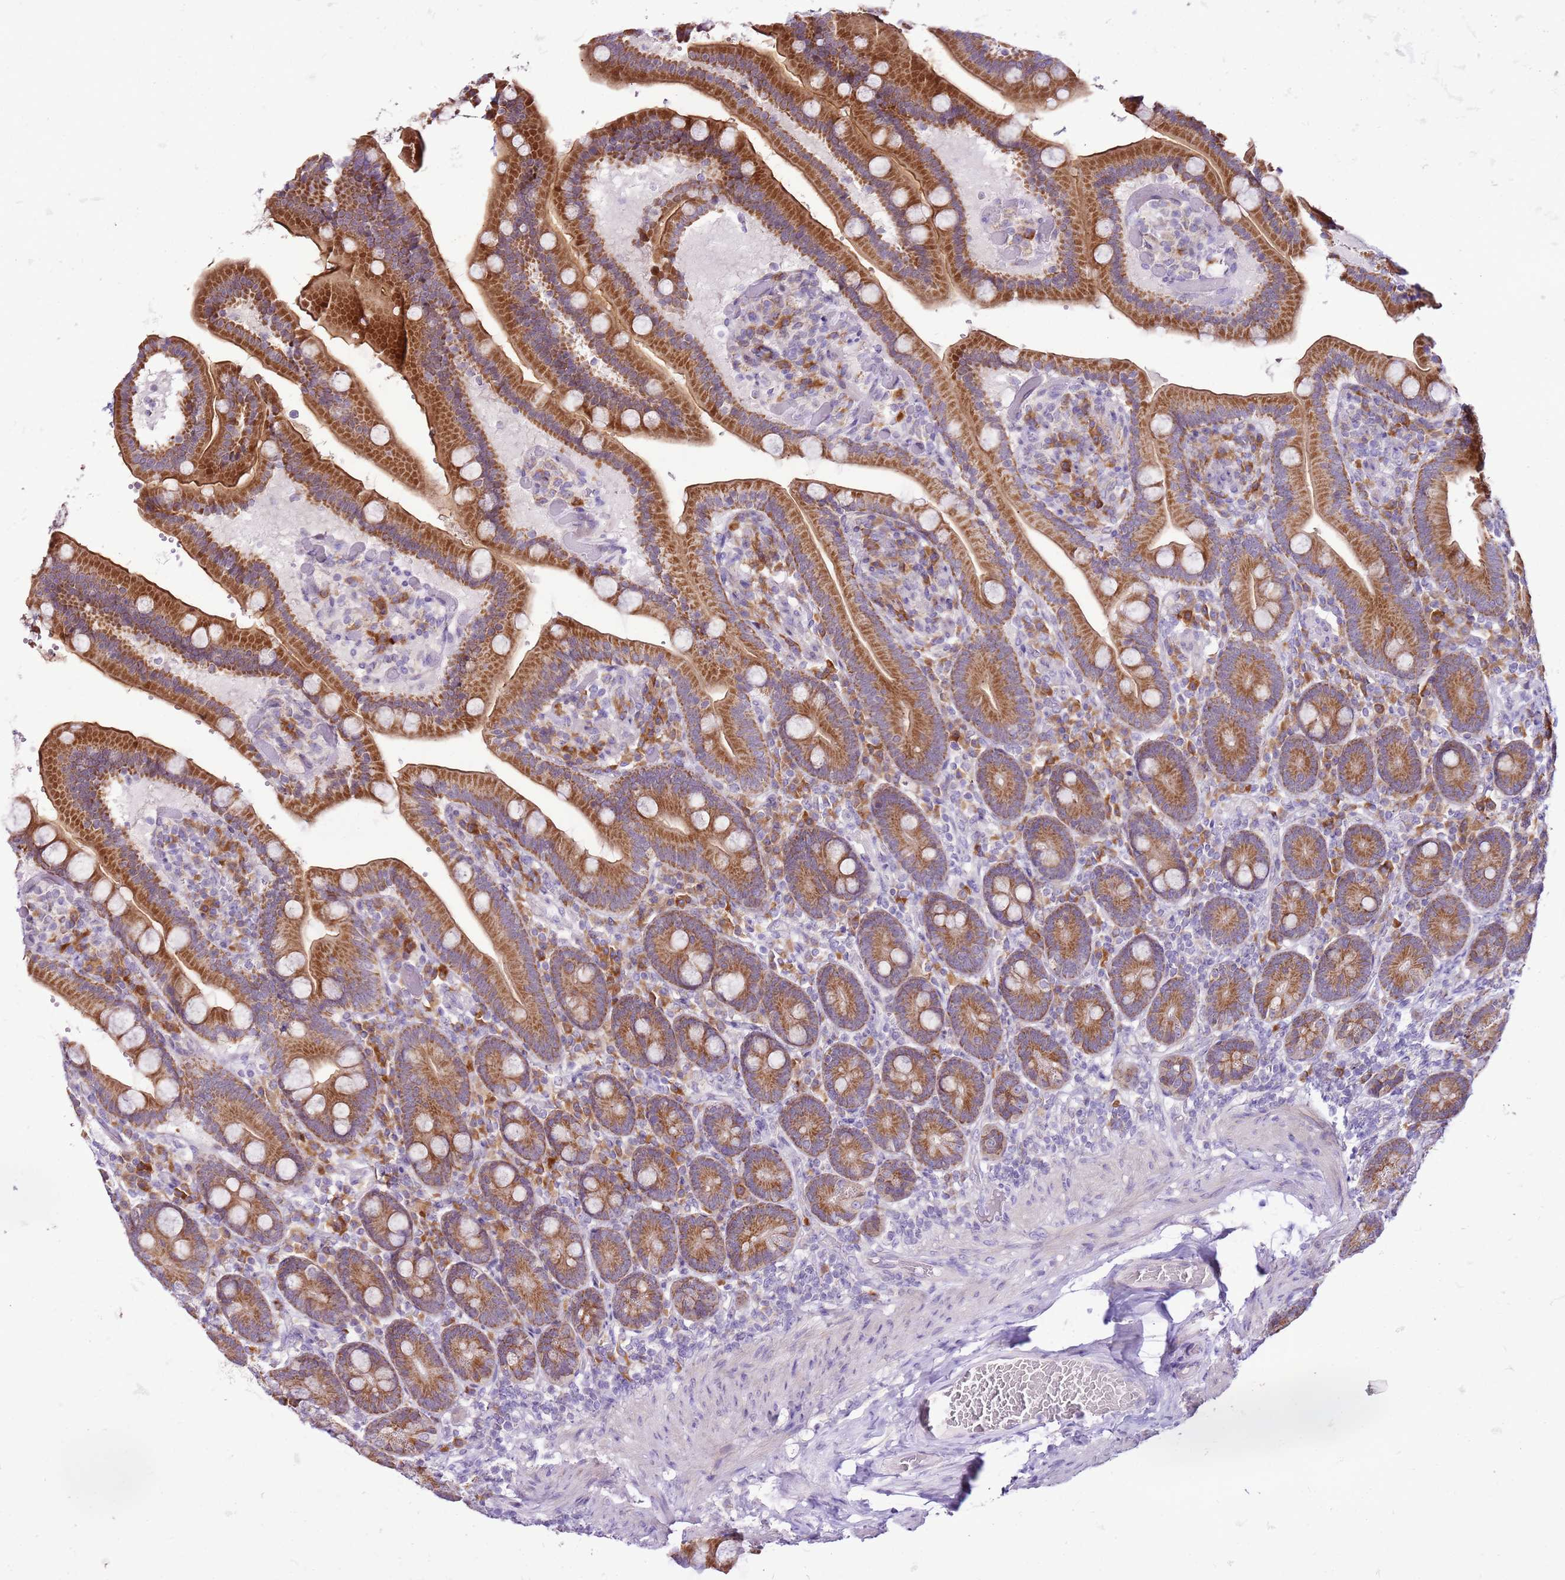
{"staining": {"intensity": "strong", "quantity": ">75%", "location": "cytoplasmic/membranous"}, "tissue": "duodenum", "cell_type": "Glandular cells", "image_type": "normal", "snomed": [{"axis": "morphology", "description": "Normal tissue, NOS"}, {"axis": "topography", "description": "Duodenum"}], "caption": "Immunohistochemistry (IHC) staining of unremarkable duodenum, which displays high levels of strong cytoplasmic/membranous expression in about >75% of glandular cells indicating strong cytoplasmic/membranous protein expression. The staining was performed using DAB (brown) for protein detection and nuclei were counterstained in hematoxylin (blue).", "gene": "MRPL36", "patient": {"sex": "female", "age": 62}}